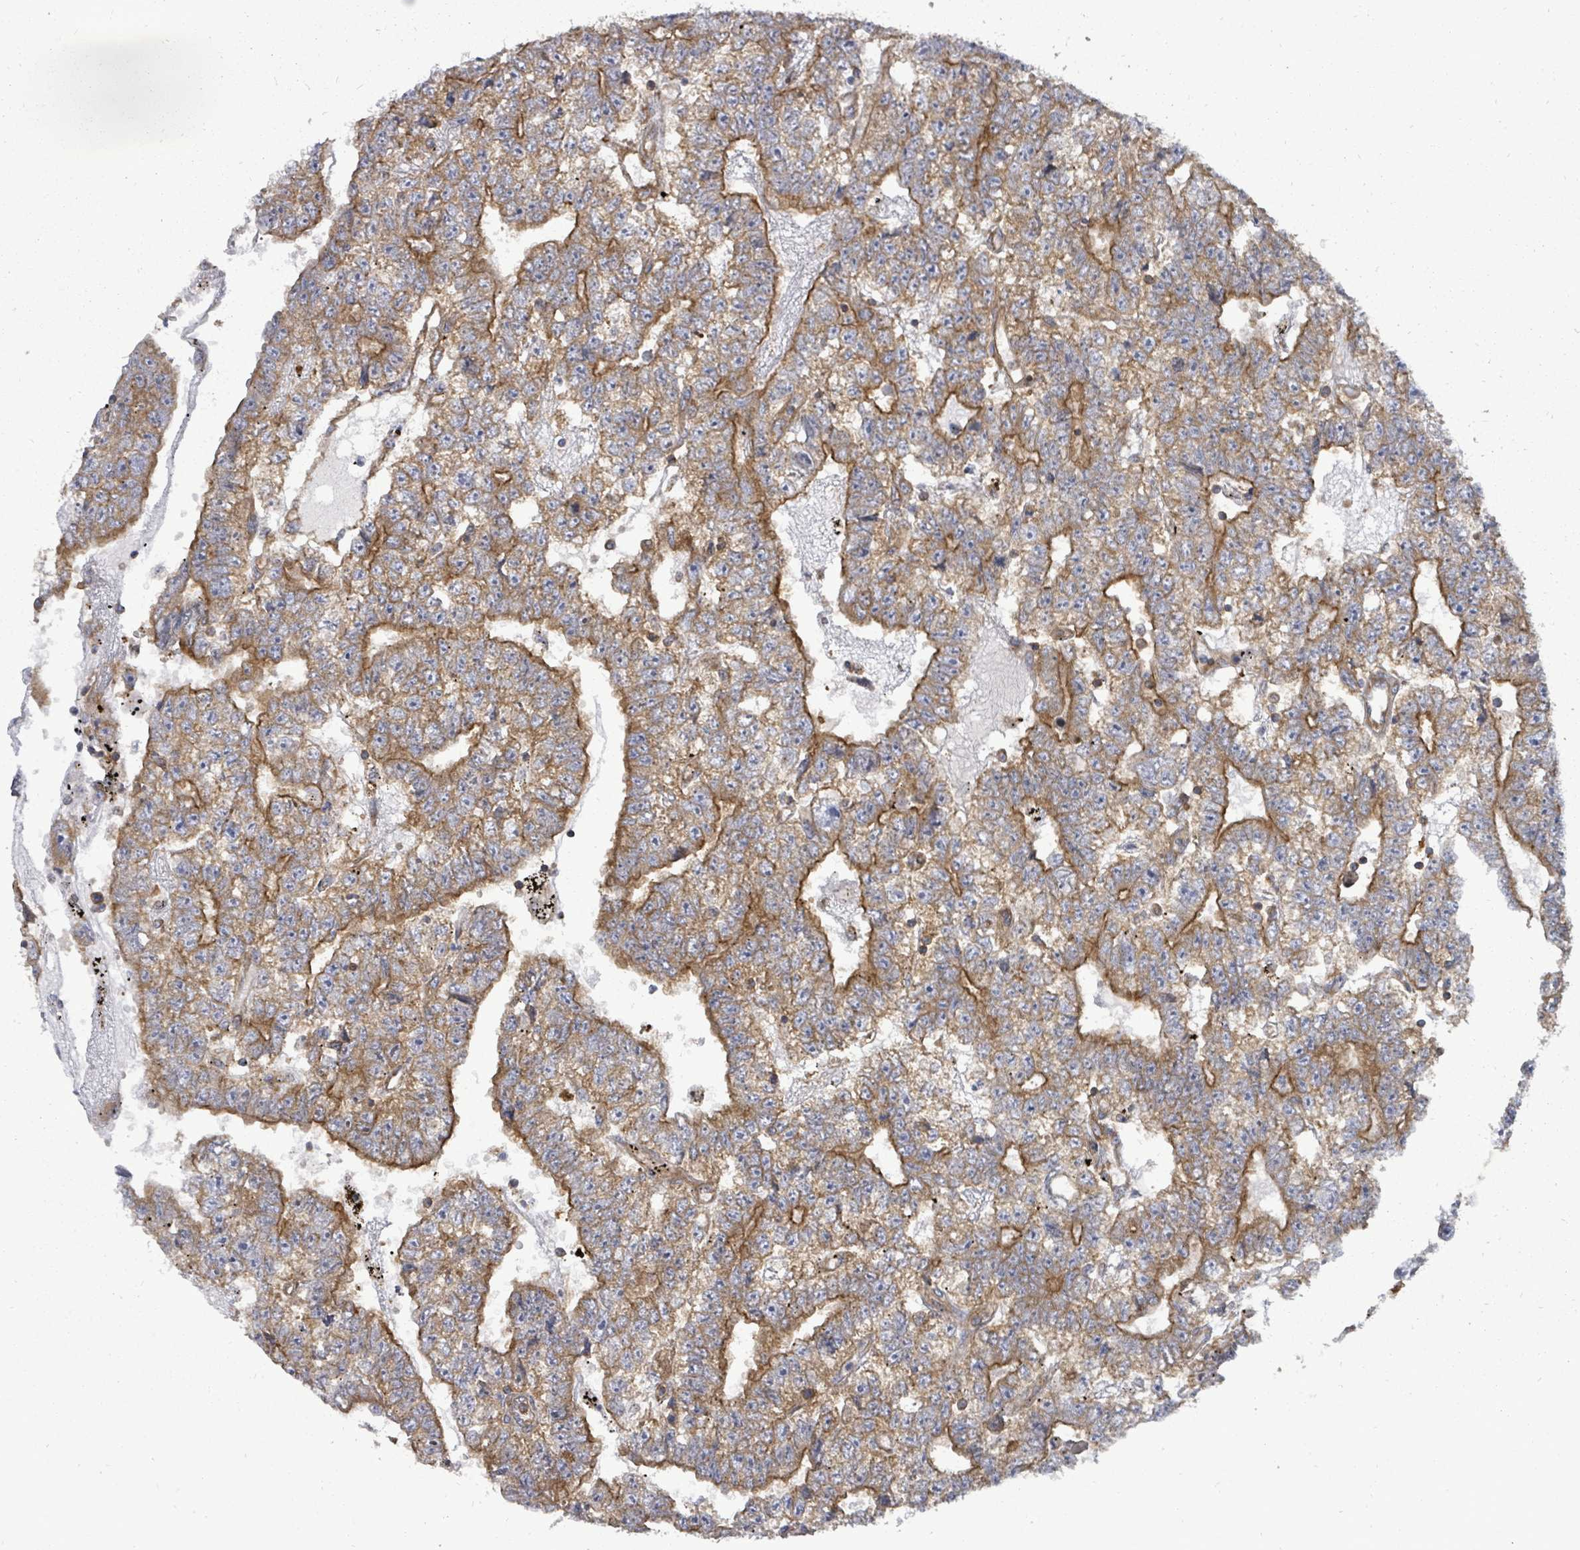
{"staining": {"intensity": "moderate", "quantity": "25%-75%", "location": "cytoplasmic/membranous"}, "tissue": "testis cancer", "cell_type": "Tumor cells", "image_type": "cancer", "snomed": [{"axis": "morphology", "description": "Carcinoma, Embryonal, NOS"}, {"axis": "topography", "description": "Testis"}], "caption": "Brown immunohistochemical staining in human testis cancer (embryonal carcinoma) exhibits moderate cytoplasmic/membranous positivity in approximately 25%-75% of tumor cells.", "gene": "EIF3C", "patient": {"sex": "male", "age": 25}}